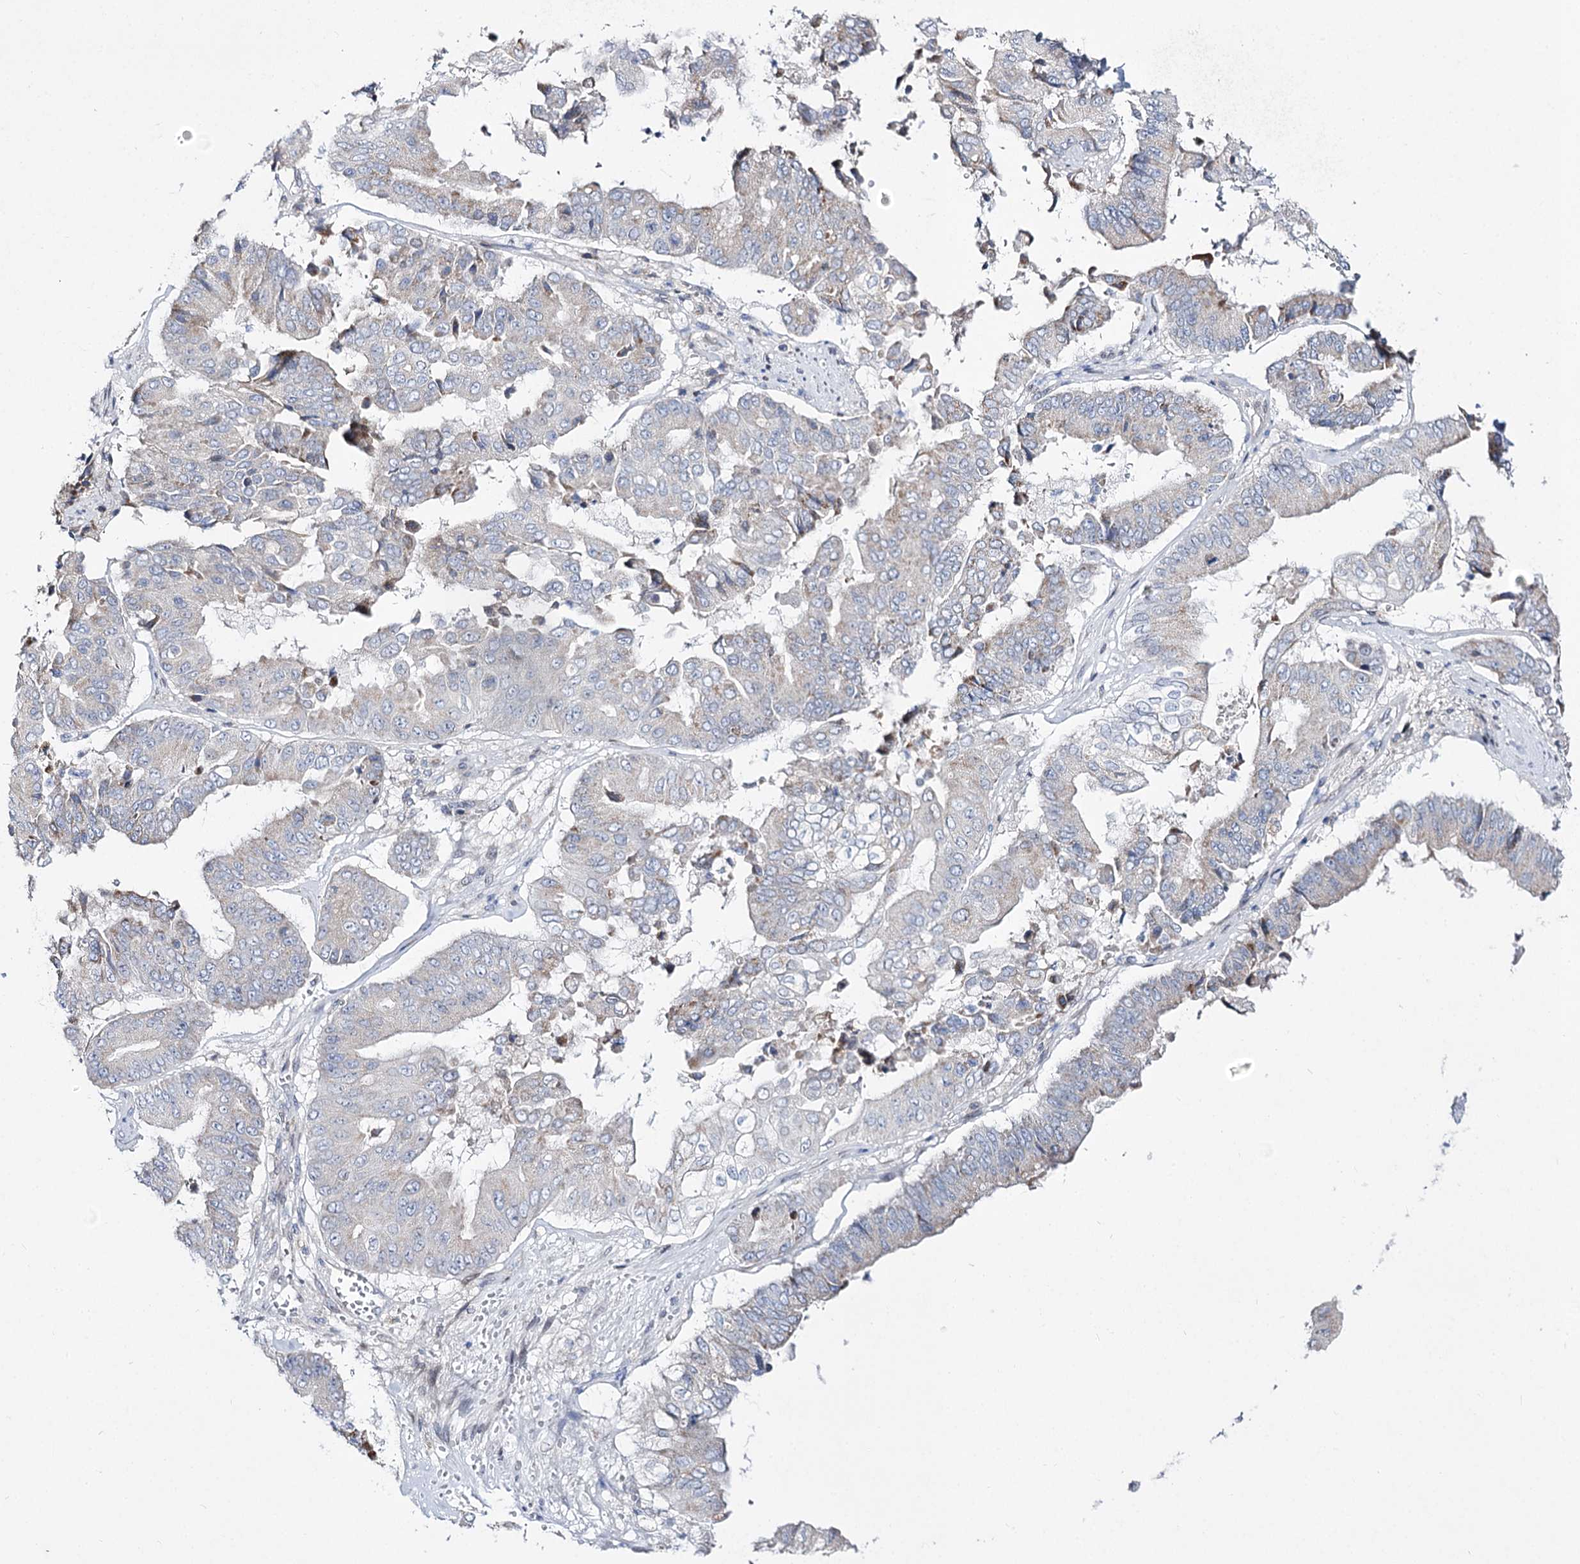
{"staining": {"intensity": "weak", "quantity": "<25%", "location": "cytoplasmic/membranous"}, "tissue": "pancreatic cancer", "cell_type": "Tumor cells", "image_type": "cancer", "snomed": [{"axis": "morphology", "description": "Adenocarcinoma, NOS"}, {"axis": "topography", "description": "Pancreas"}], "caption": "Immunohistochemical staining of human pancreatic adenocarcinoma reveals no significant positivity in tumor cells.", "gene": "C11orf80", "patient": {"sex": "female", "age": 77}}